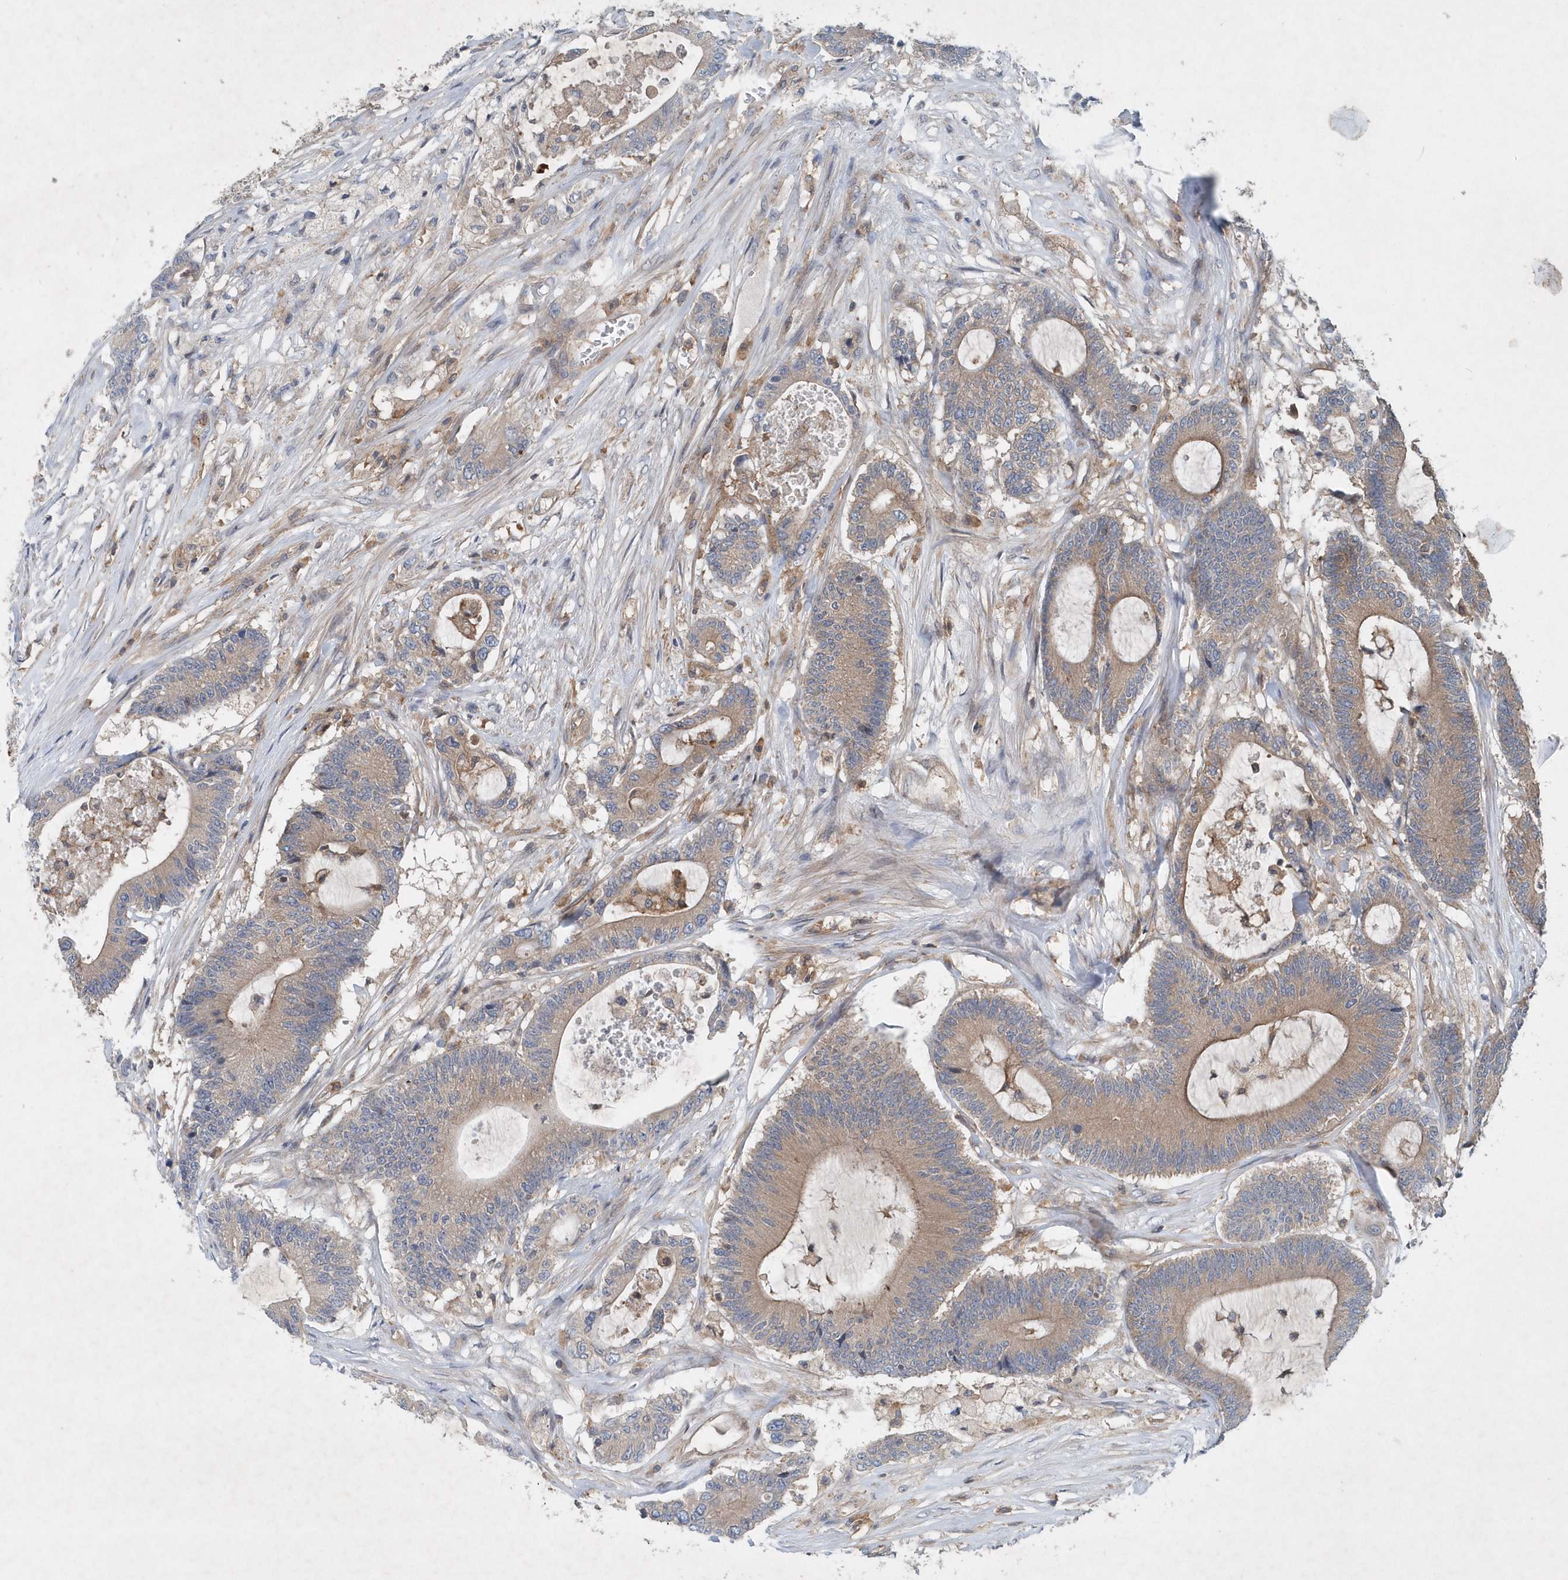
{"staining": {"intensity": "moderate", "quantity": ">75%", "location": "cytoplasmic/membranous"}, "tissue": "colorectal cancer", "cell_type": "Tumor cells", "image_type": "cancer", "snomed": [{"axis": "morphology", "description": "Adenocarcinoma, NOS"}, {"axis": "topography", "description": "Colon"}], "caption": "Immunohistochemistry of adenocarcinoma (colorectal) exhibits medium levels of moderate cytoplasmic/membranous positivity in about >75% of tumor cells.", "gene": "P2RY10", "patient": {"sex": "female", "age": 84}}